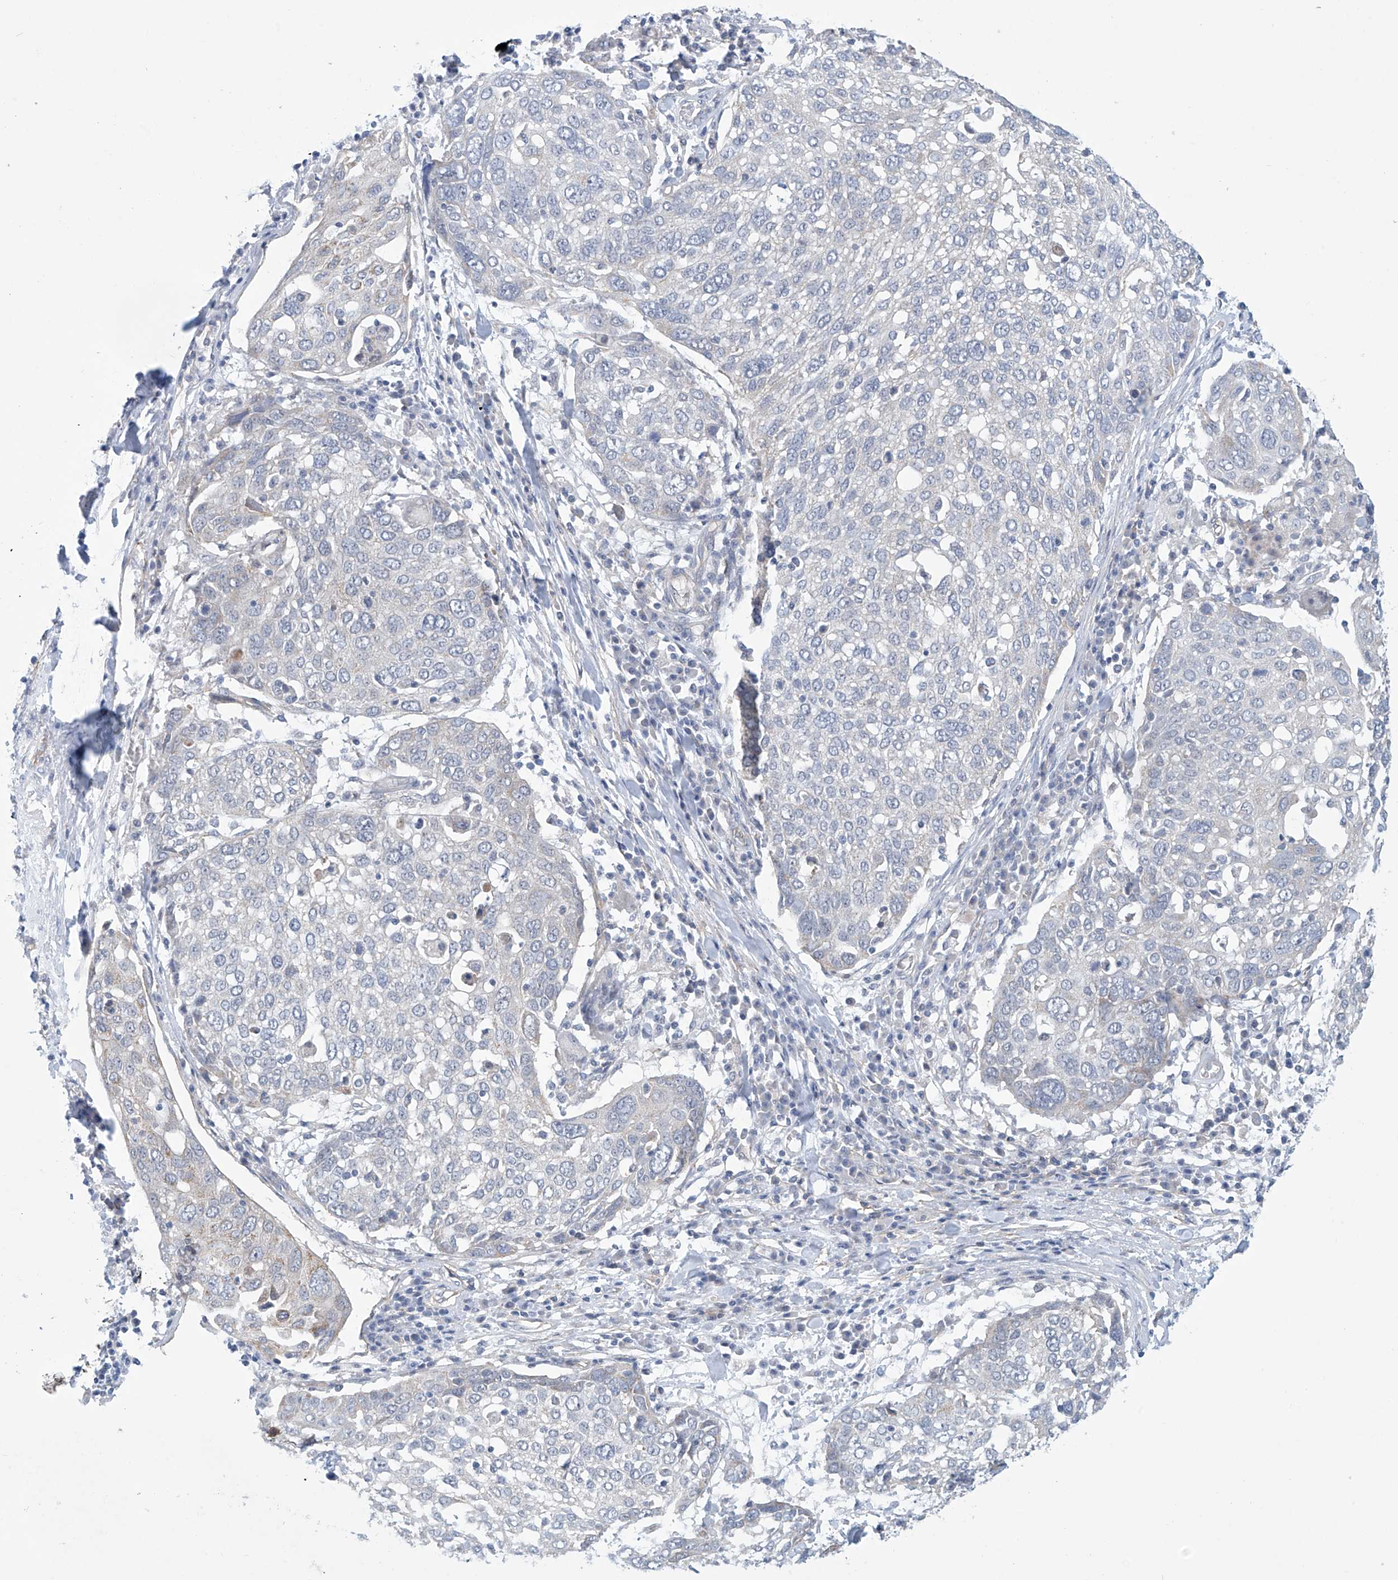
{"staining": {"intensity": "negative", "quantity": "none", "location": "none"}, "tissue": "lung cancer", "cell_type": "Tumor cells", "image_type": "cancer", "snomed": [{"axis": "morphology", "description": "Squamous cell carcinoma, NOS"}, {"axis": "topography", "description": "Lung"}], "caption": "The micrograph displays no staining of tumor cells in lung cancer (squamous cell carcinoma).", "gene": "ABHD13", "patient": {"sex": "male", "age": 65}}